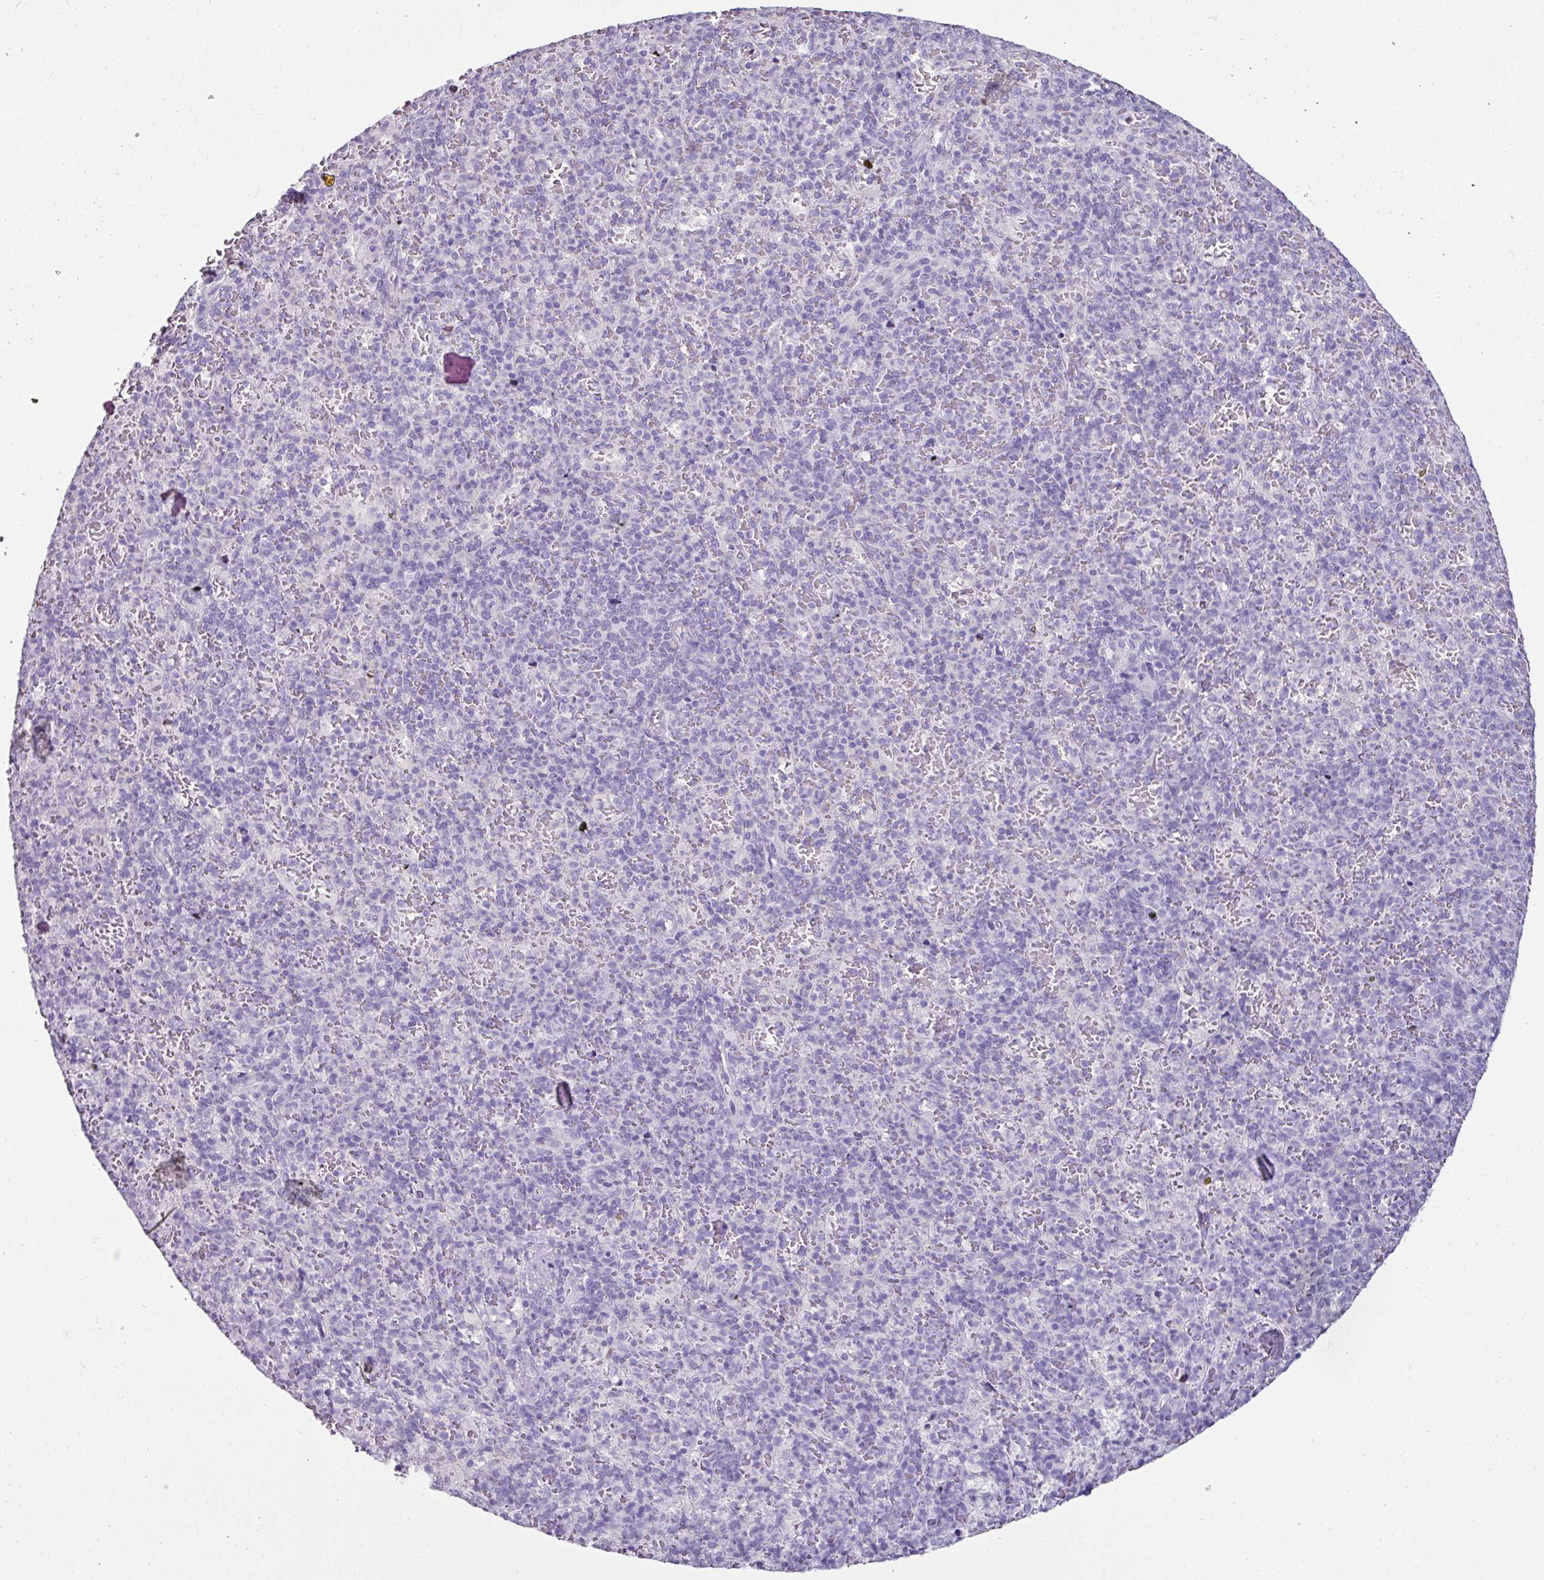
{"staining": {"intensity": "negative", "quantity": "none", "location": "none"}, "tissue": "spleen", "cell_type": "Cells in red pulp", "image_type": "normal", "snomed": [{"axis": "morphology", "description": "Normal tissue, NOS"}, {"axis": "topography", "description": "Spleen"}], "caption": "Immunohistochemistry (IHC) photomicrograph of benign spleen: human spleen stained with DAB (3,3'-diaminobenzidine) reveals no significant protein positivity in cells in red pulp.", "gene": "GLP2R", "patient": {"sex": "female", "age": 74}}